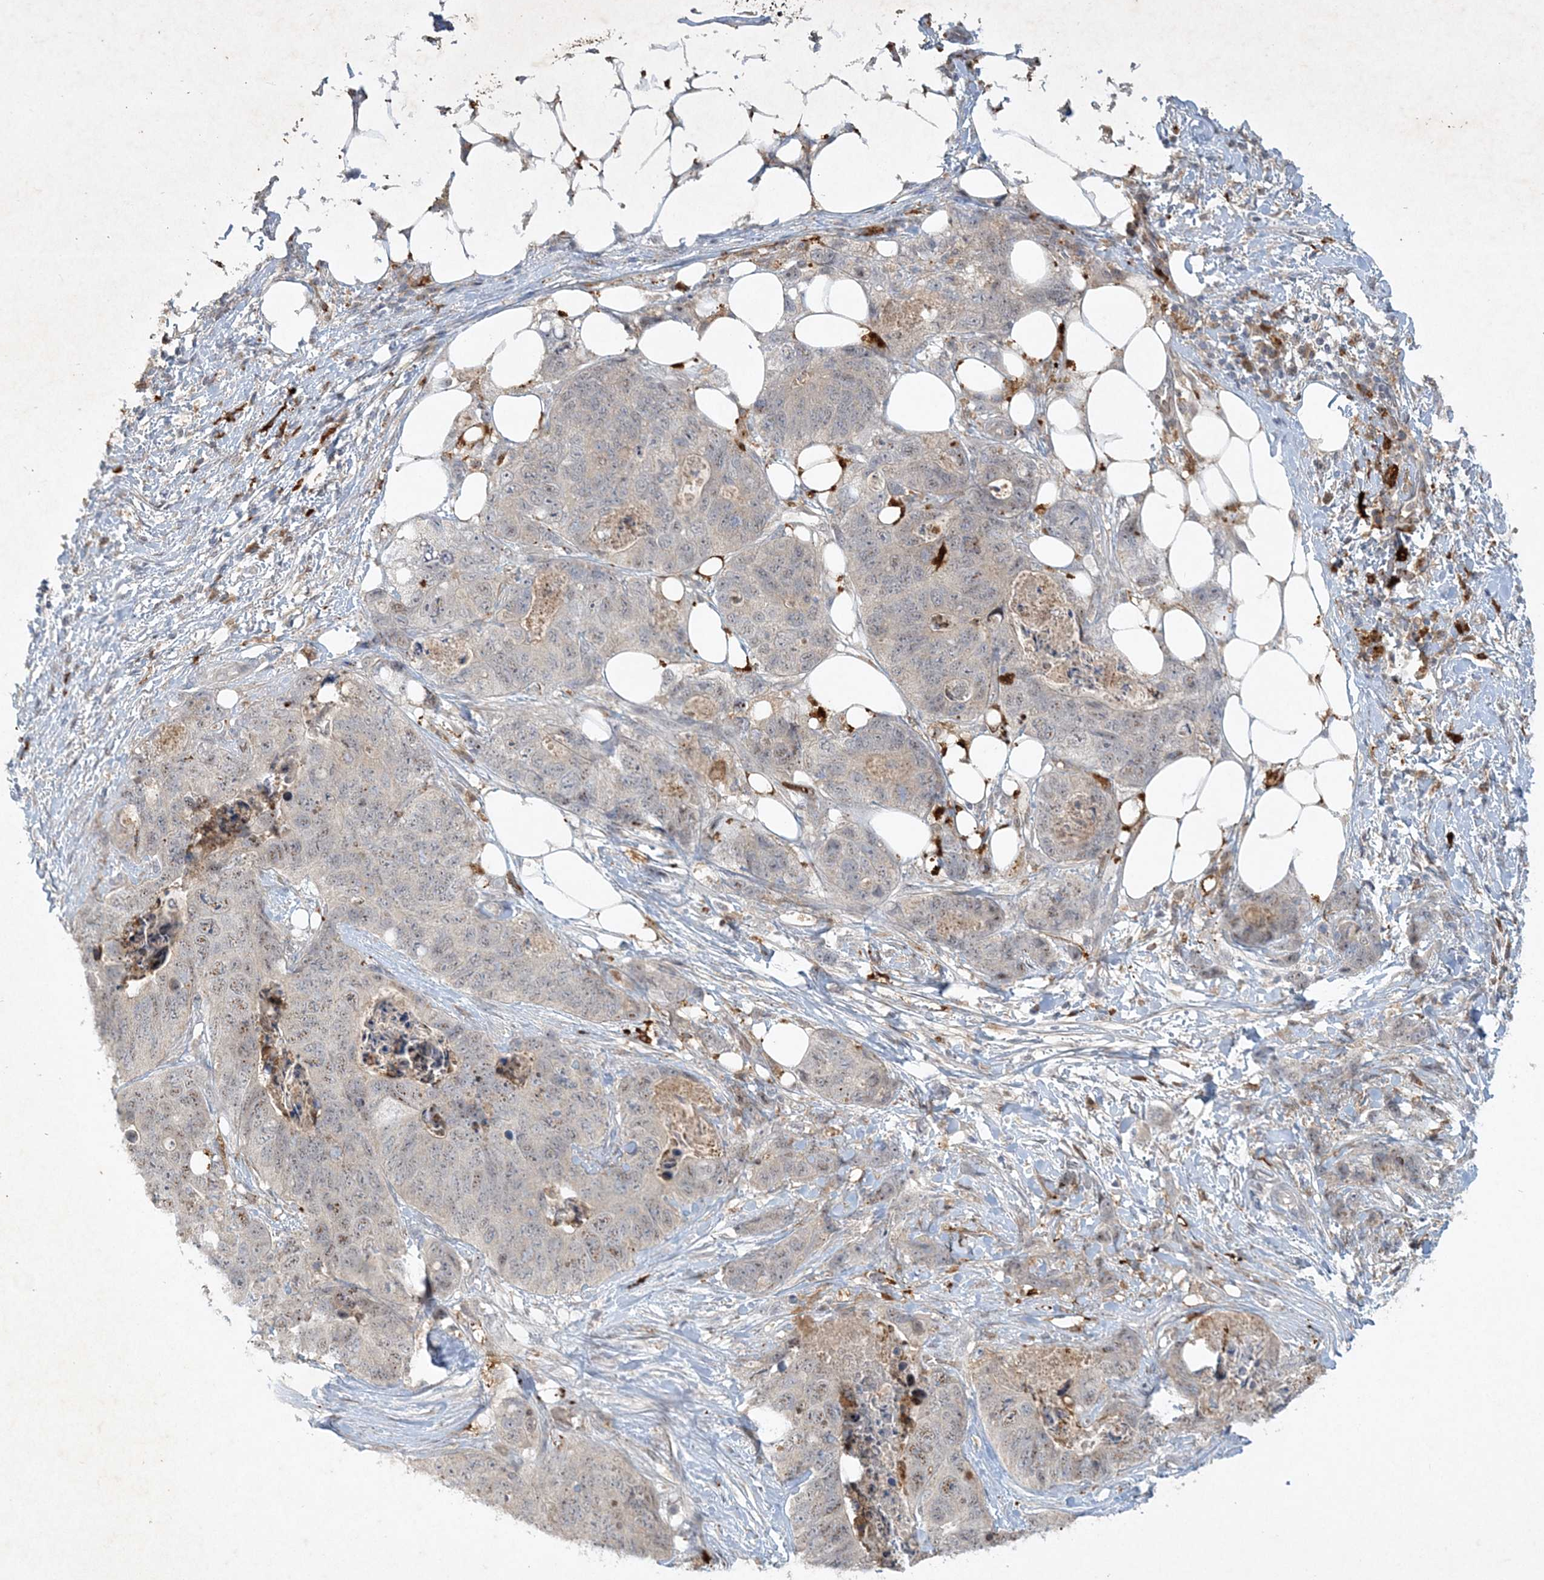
{"staining": {"intensity": "weak", "quantity": "<25%", "location": "nuclear"}, "tissue": "stomach cancer", "cell_type": "Tumor cells", "image_type": "cancer", "snomed": [{"axis": "morphology", "description": "Adenocarcinoma, NOS"}, {"axis": "topography", "description": "Stomach"}], "caption": "A micrograph of human stomach adenocarcinoma is negative for staining in tumor cells. Brightfield microscopy of immunohistochemistry (IHC) stained with DAB (brown) and hematoxylin (blue), captured at high magnification.", "gene": "THG1L", "patient": {"sex": "female", "age": 89}}